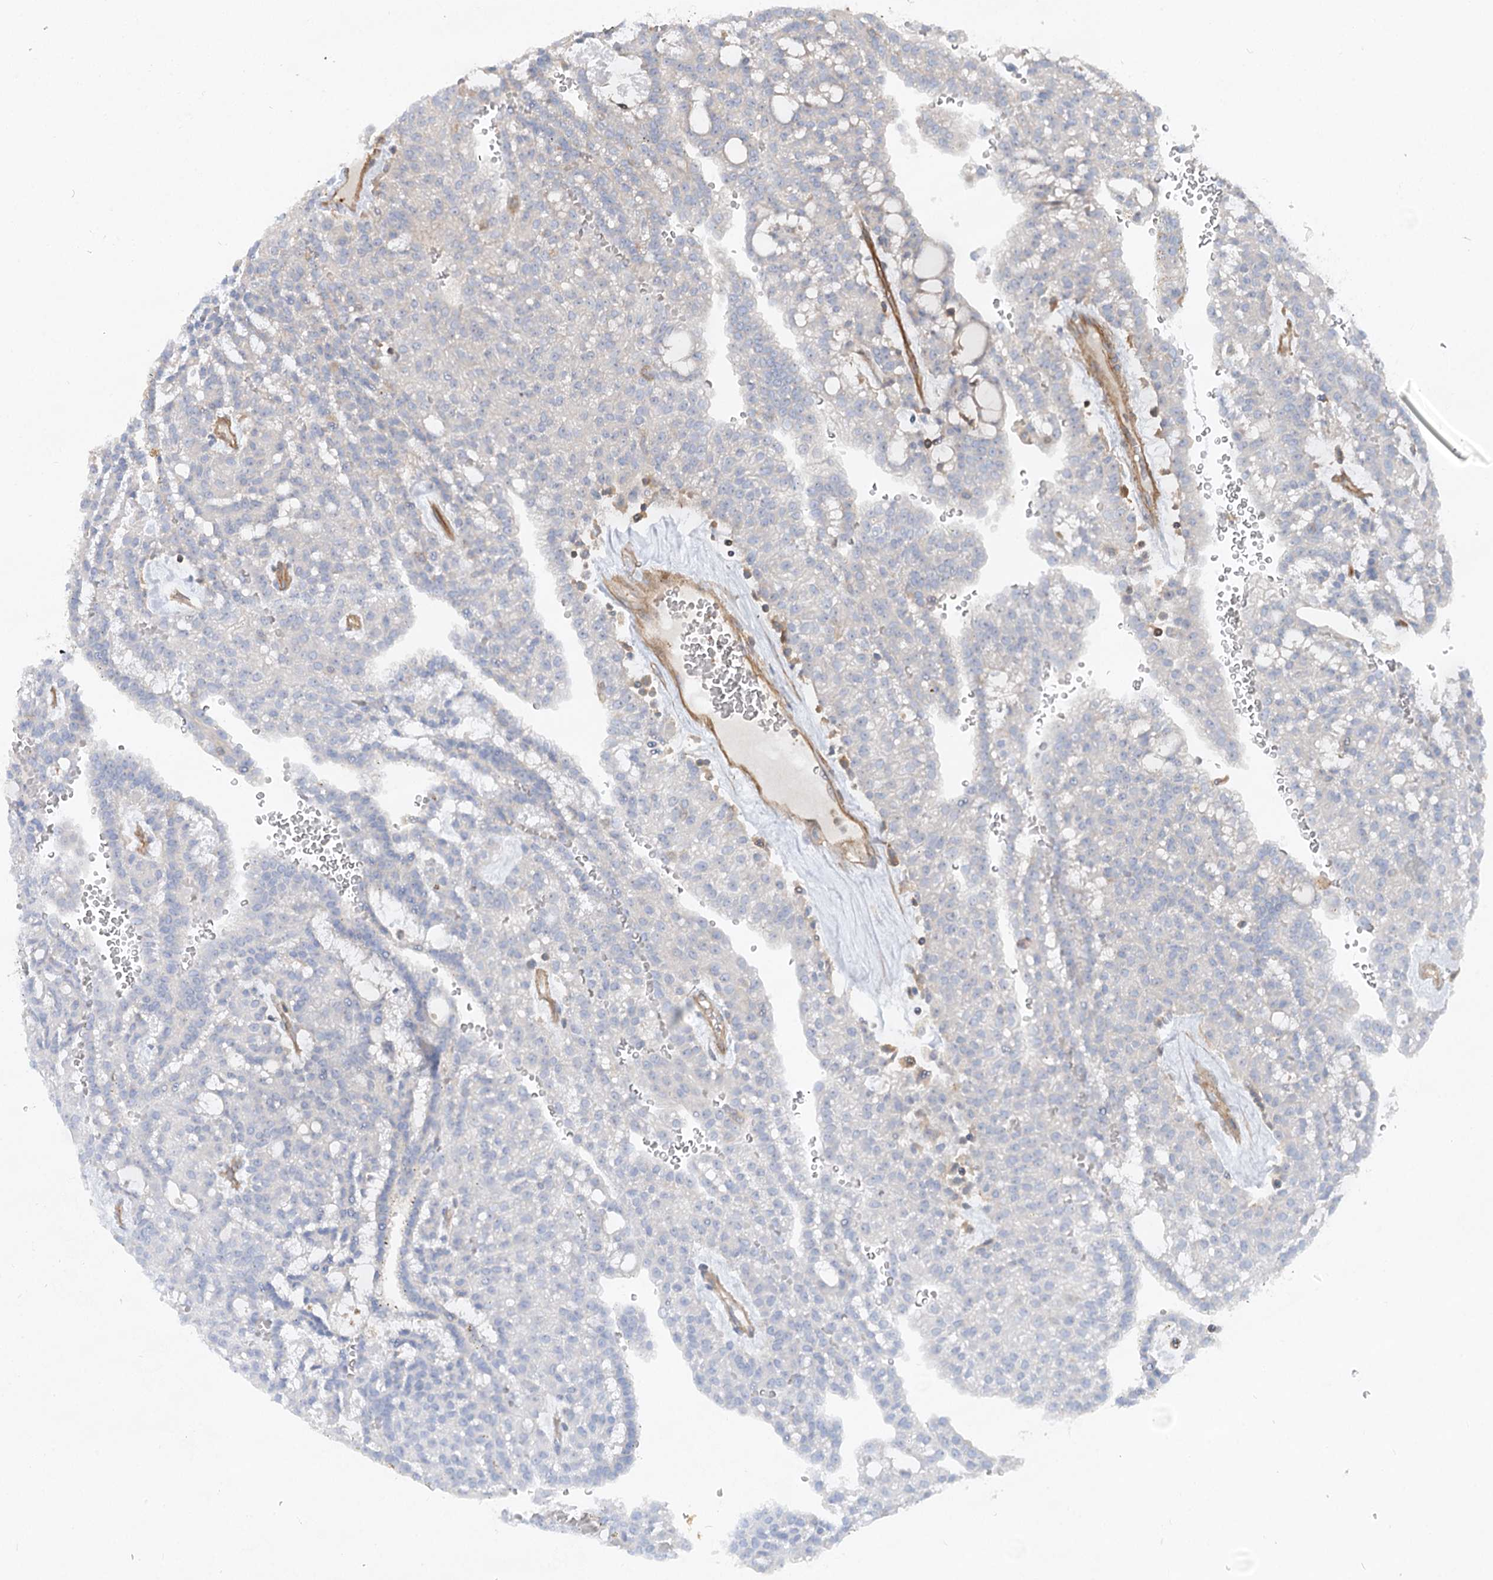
{"staining": {"intensity": "negative", "quantity": "none", "location": "none"}, "tissue": "renal cancer", "cell_type": "Tumor cells", "image_type": "cancer", "snomed": [{"axis": "morphology", "description": "Adenocarcinoma, NOS"}, {"axis": "topography", "description": "Kidney"}], "caption": "Renal adenocarcinoma was stained to show a protein in brown. There is no significant positivity in tumor cells.", "gene": "WDR36", "patient": {"sex": "male", "age": 63}}